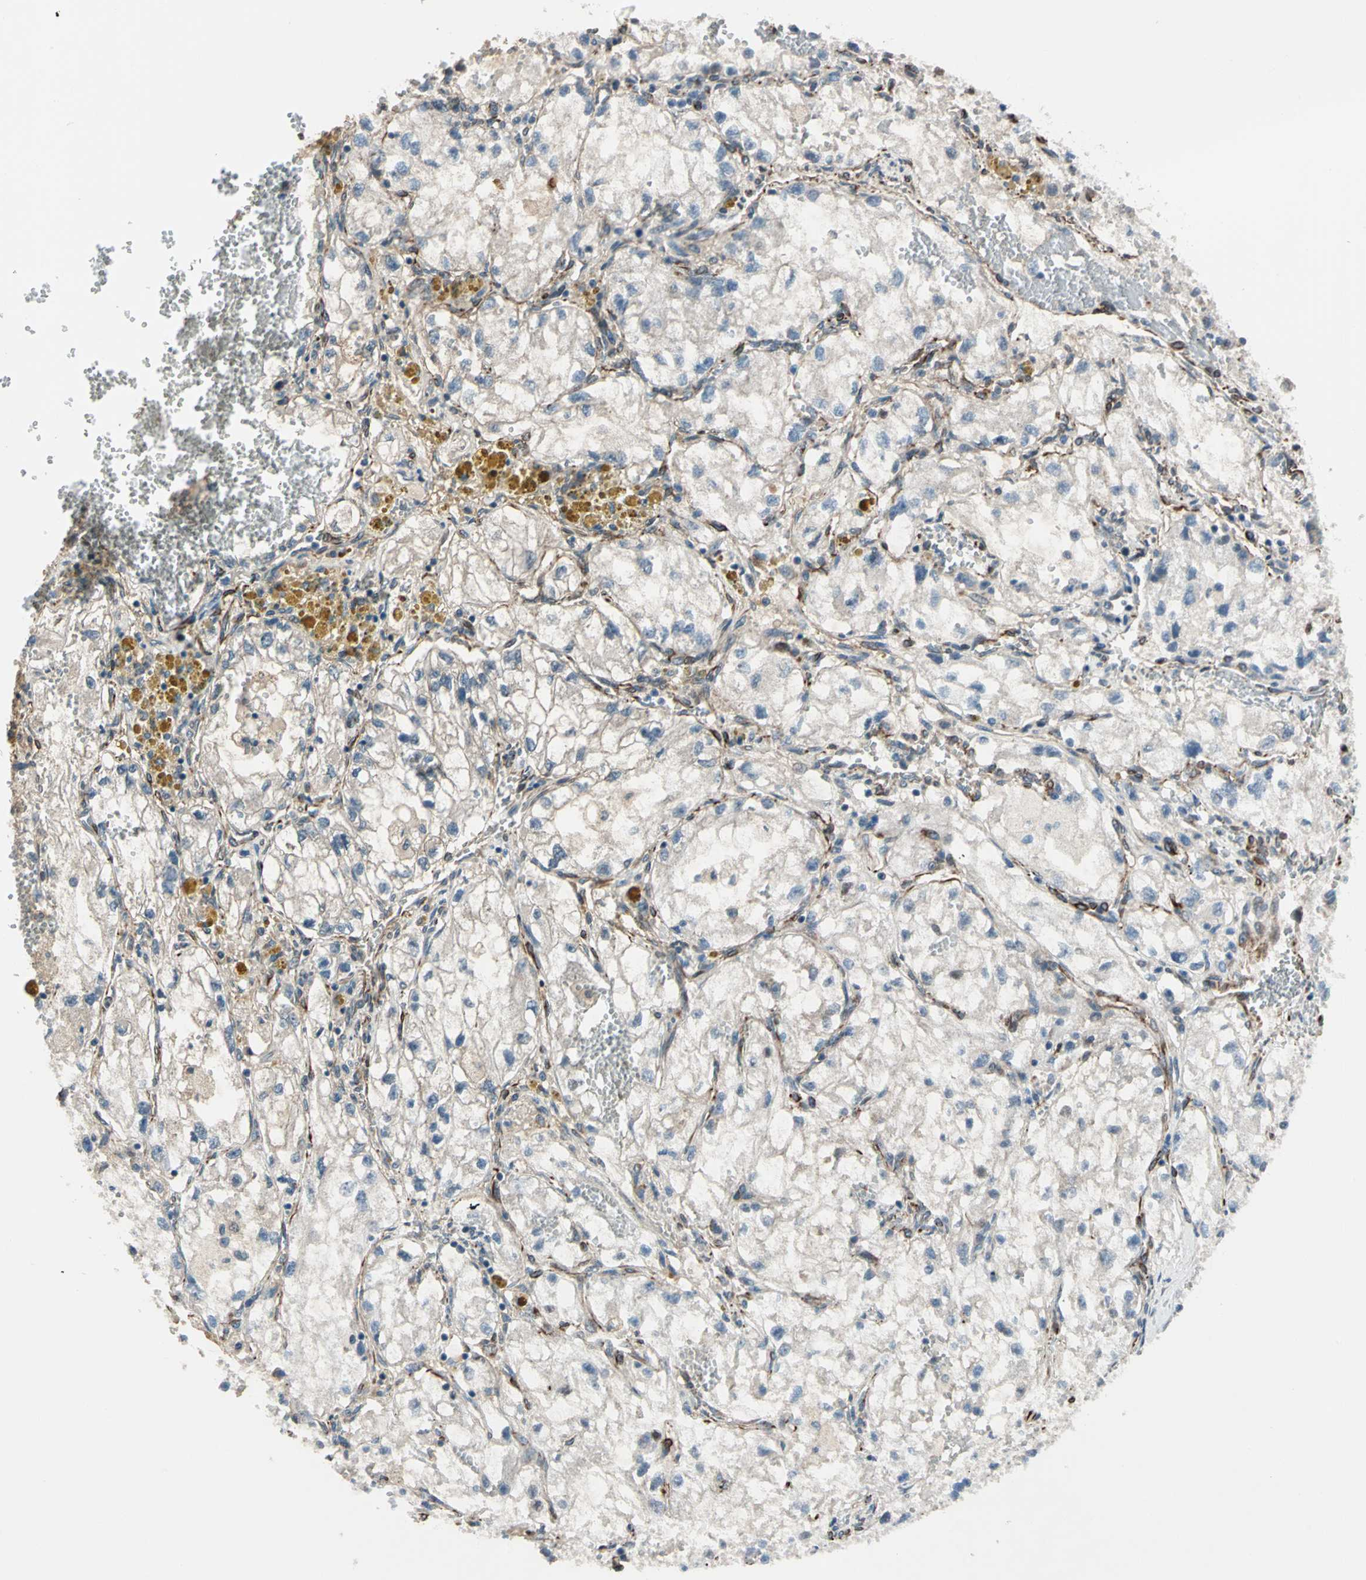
{"staining": {"intensity": "weak", "quantity": "25%-75%", "location": "cytoplasmic/membranous"}, "tissue": "renal cancer", "cell_type": "Tumor cells", "image_type": "cancer", "snomed": [{"axis": "morphology", "description": "Adenocarcinoma, NOS"}, {"axis": "topography", "description": "Kidney"}], "caption": "Immunohistochemical staining of human adenocarcinoma (renal) displays low levels of weak cytoplasmic/membranous protein expression in approximately 25%-75% of tumor cells. (Brightfield microscopy of DAB IHC at high magnification).", "gene": "EXD2", "patient": {"sex": "female", "age": 70}}